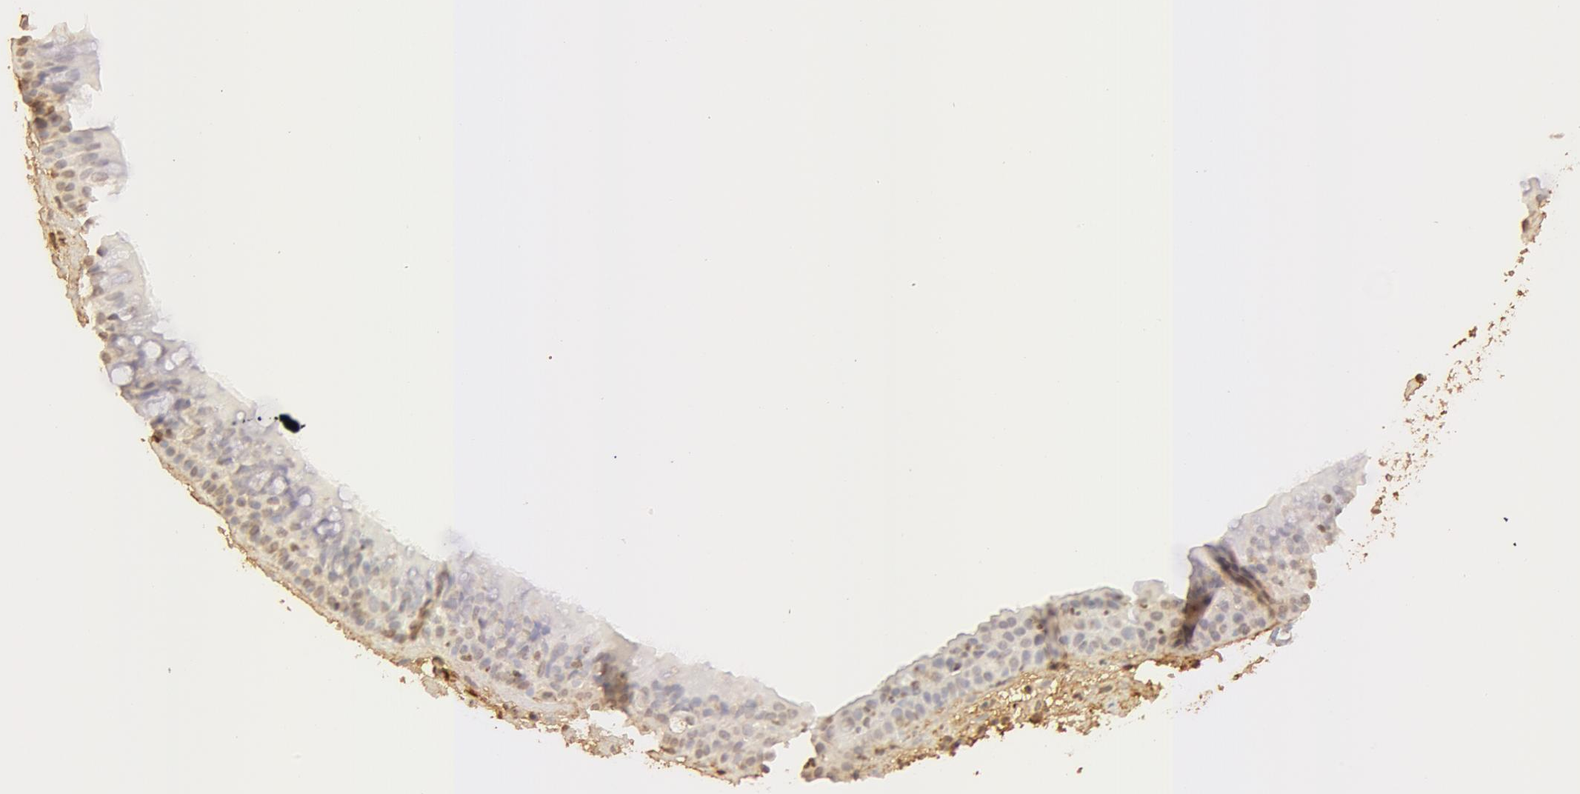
{"staining": {"intensity": "negative", "quantity": "none", "location": "none"}, "tissue": "nasopharynx", "cell_type": "Respiratory epithelial cells", "image_type": "normal", "snomed": [{"axis": "morphology", "description": "Normal tissue, NOS"}, {"axis": "topography", "description": "Nasopharynx"}], "caption": "Nasopharynx stained for a protein using IHC shows no positivity respiratory epithelial cells.", "gene": "VWF", "patient": {"sex": "male", "age": 63}}